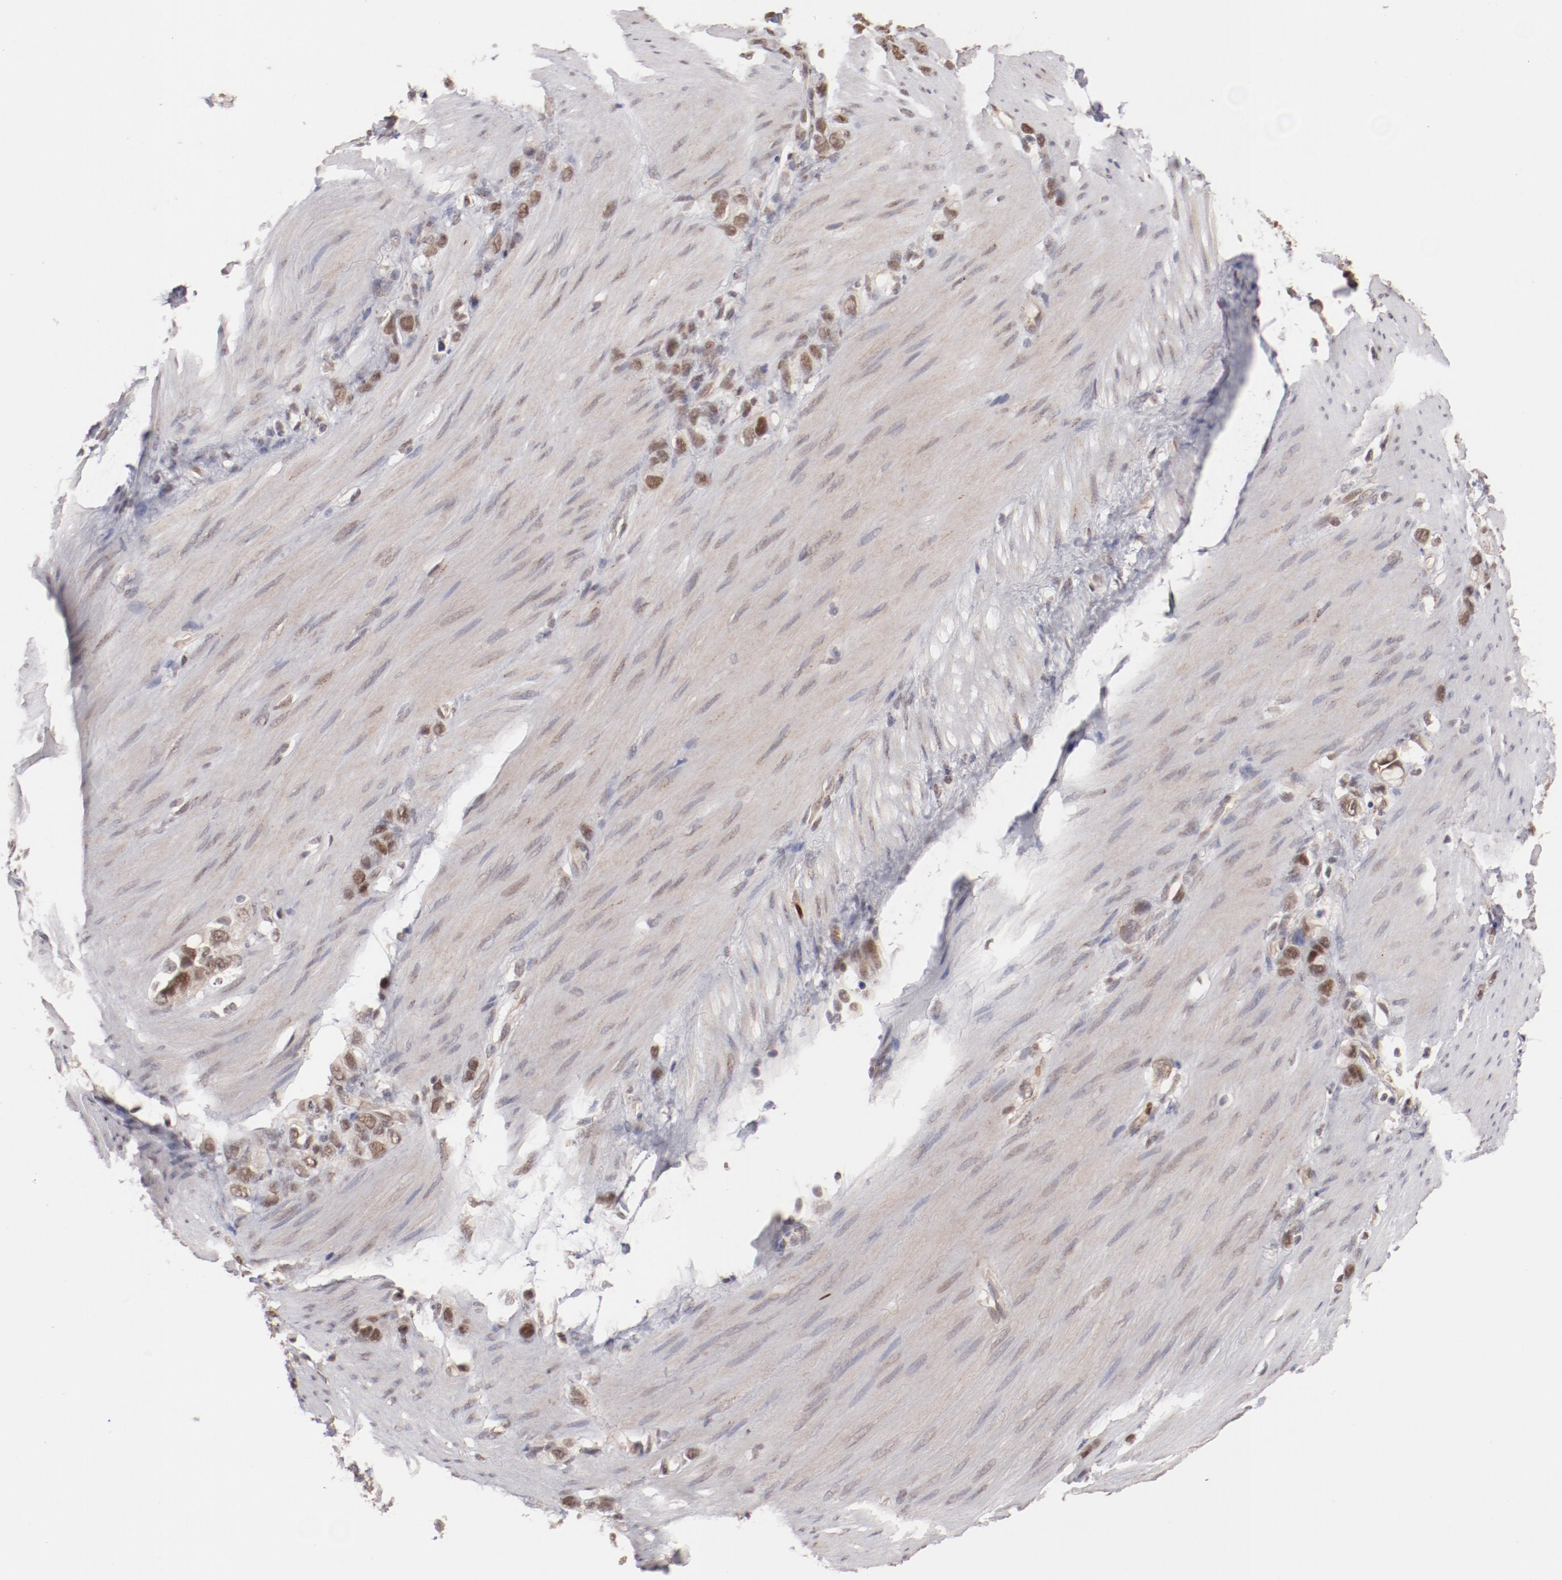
{"staining": {"intensity": "moderate", "quantity": ">75%", "location": "nuclear"}, "tissue": "stomach cancer", "cell_type": "Tumor cells", "image_type": "cancer", "snomed": [{"axis": "morphology", "description": "Normal tissue, NOS"}, {"axis": "morphology", "description": "Adenocarcinoma, NOS"}, {"axis": "morphology", "description": "Adenocarcinoma, High grade"}, {"axis": "topography", "description": "Stomach, upper"}, {"axis": "topography", "description": "Stomach"}], "caption": "Moderate nuclear protein staining is identified in approximately >75% of tumor cells in stomach cancer.", "gene": "NFE2", "patient": {"sex": "female", "age": 65}}